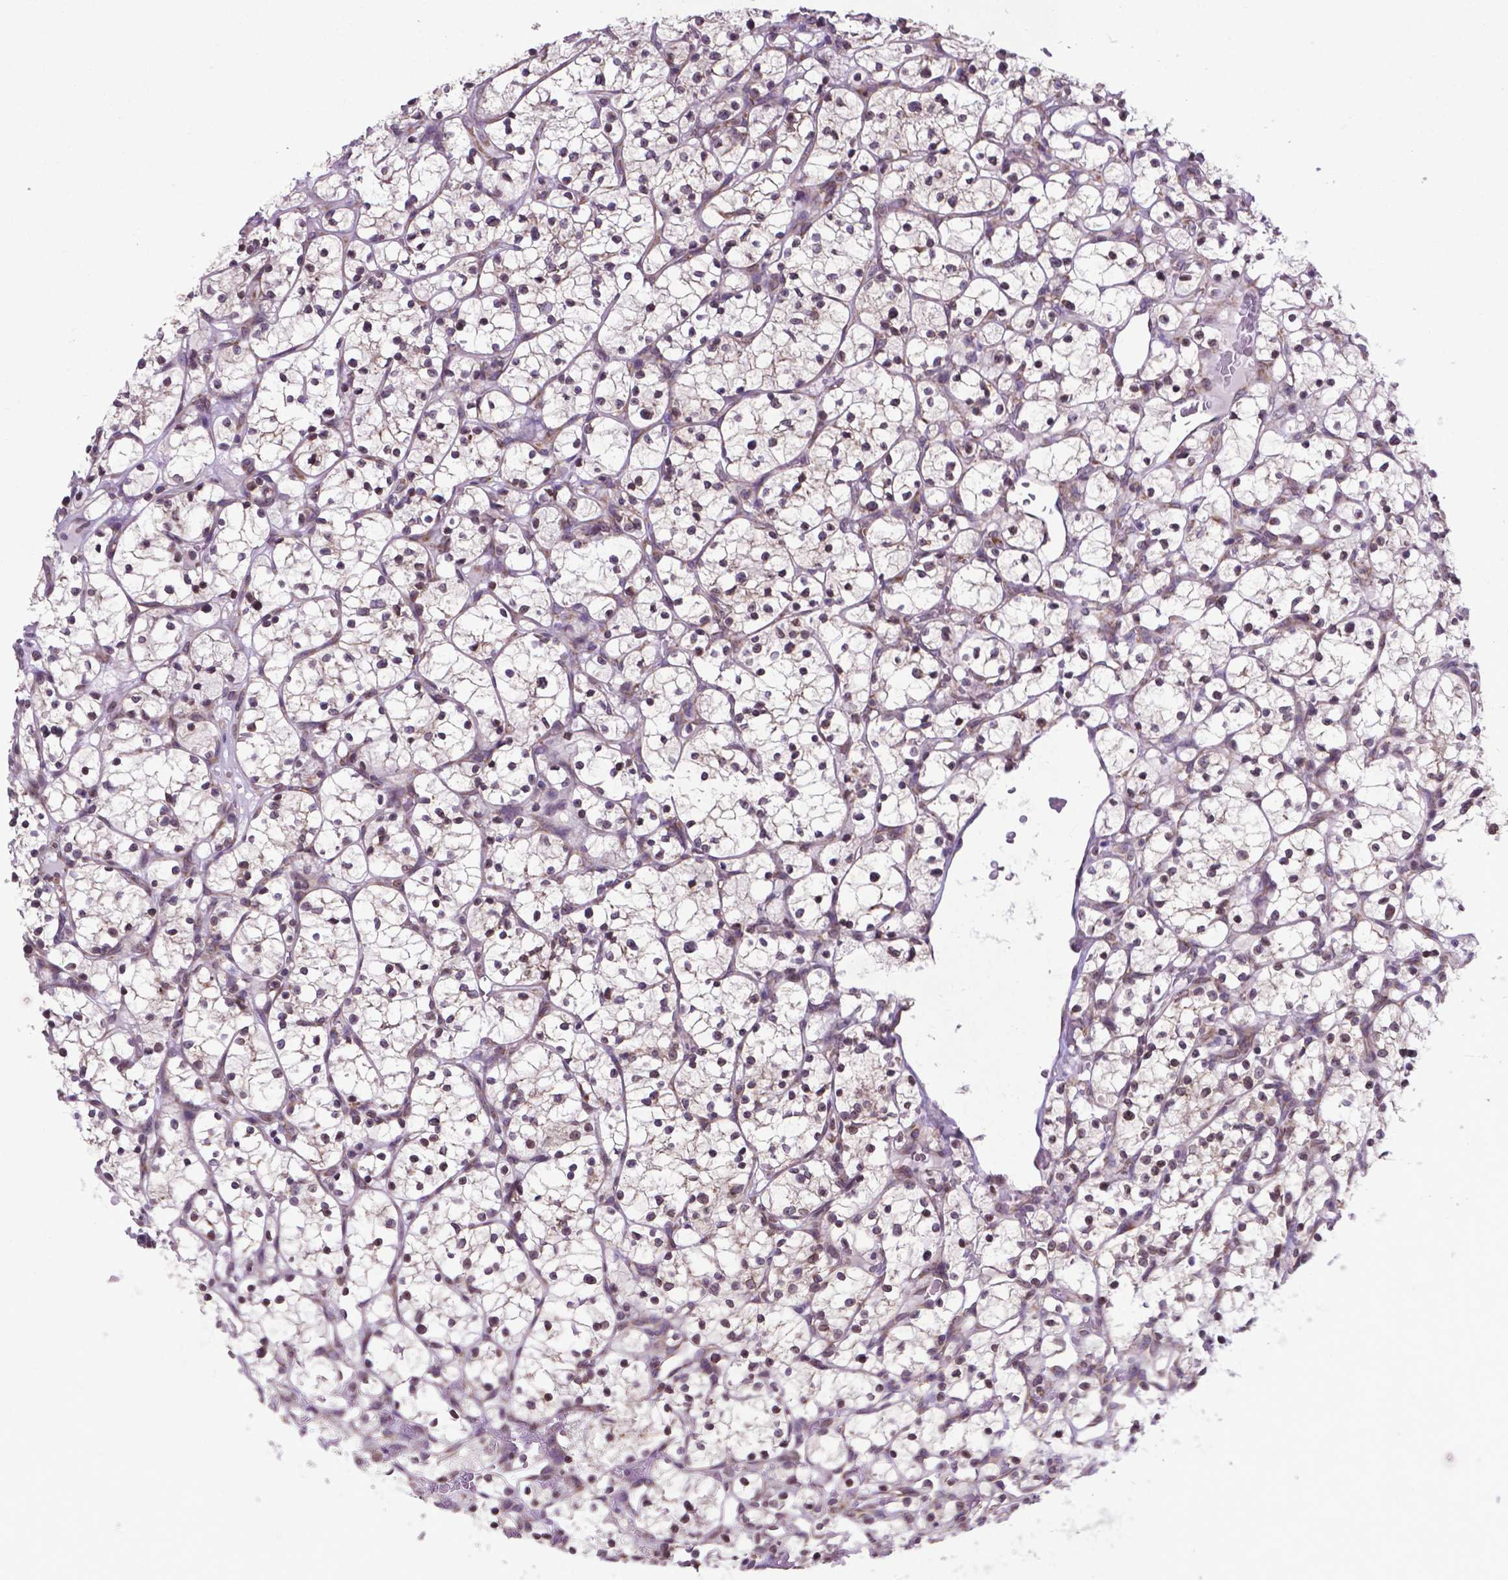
{"staining": {"intensity": "moderate", "quantity": "<25%", "location": "nuclear"}, "tissue": "renal cancer", "cell_type": "Tumor cells", "image_type": "cancer", "snomed": [{"axis": "morphology", "description": "Adenocarcinoma, NOS"}, {"axis": "topography", "description": "Kidney"}], "caption": "Renal cancer stained with a protein marker shows moderate staining in tumor cells.", "gene": "WDR83OS", "patient": {"sex": "female", "age": 64}}